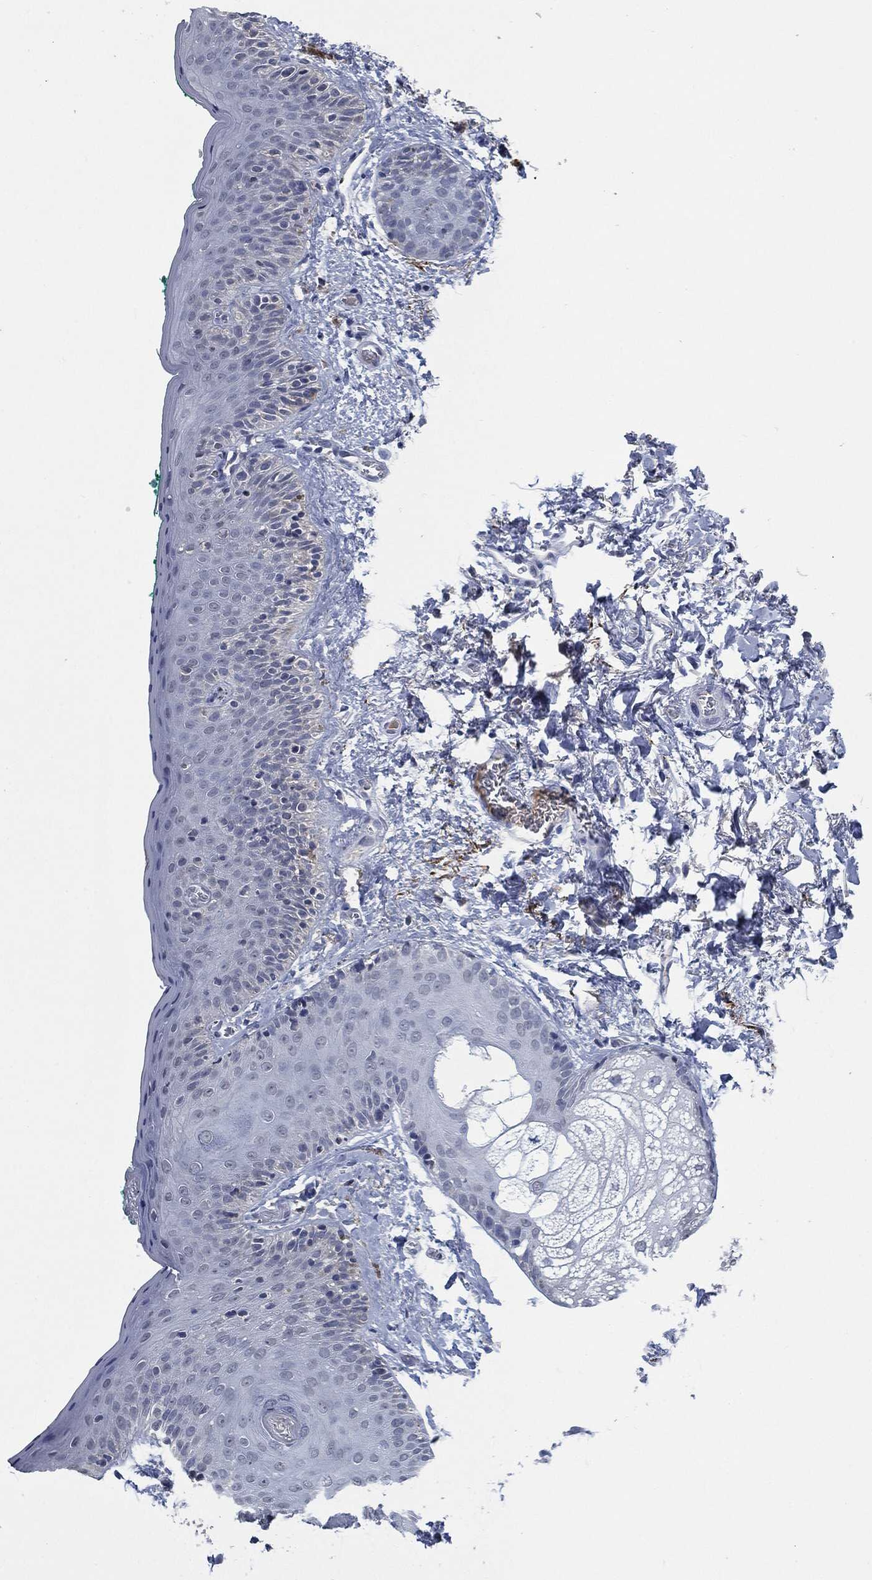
{"staining": {"intensity": "negative", "quantity": "none", "location": "none"}, "tissue": "vagina", "cell_type": "Squamous epithelial cells", "image_type": "normal", "snomed": [{"axis": "morphology", "description": "Normal tissue, NOS"}, {"axis": "topography", "description": "Vagina"}], "caption": "This histopathology image is of normal vagina stained with immunohistochemistry to label a protein in brown with the nuclei are counter-stained blue. There is no staining in squamous epithelial cells. (DAB IHC, high magnification).", "gene": "IL2RG", "patient": {"sex": "female", "age": 66}}